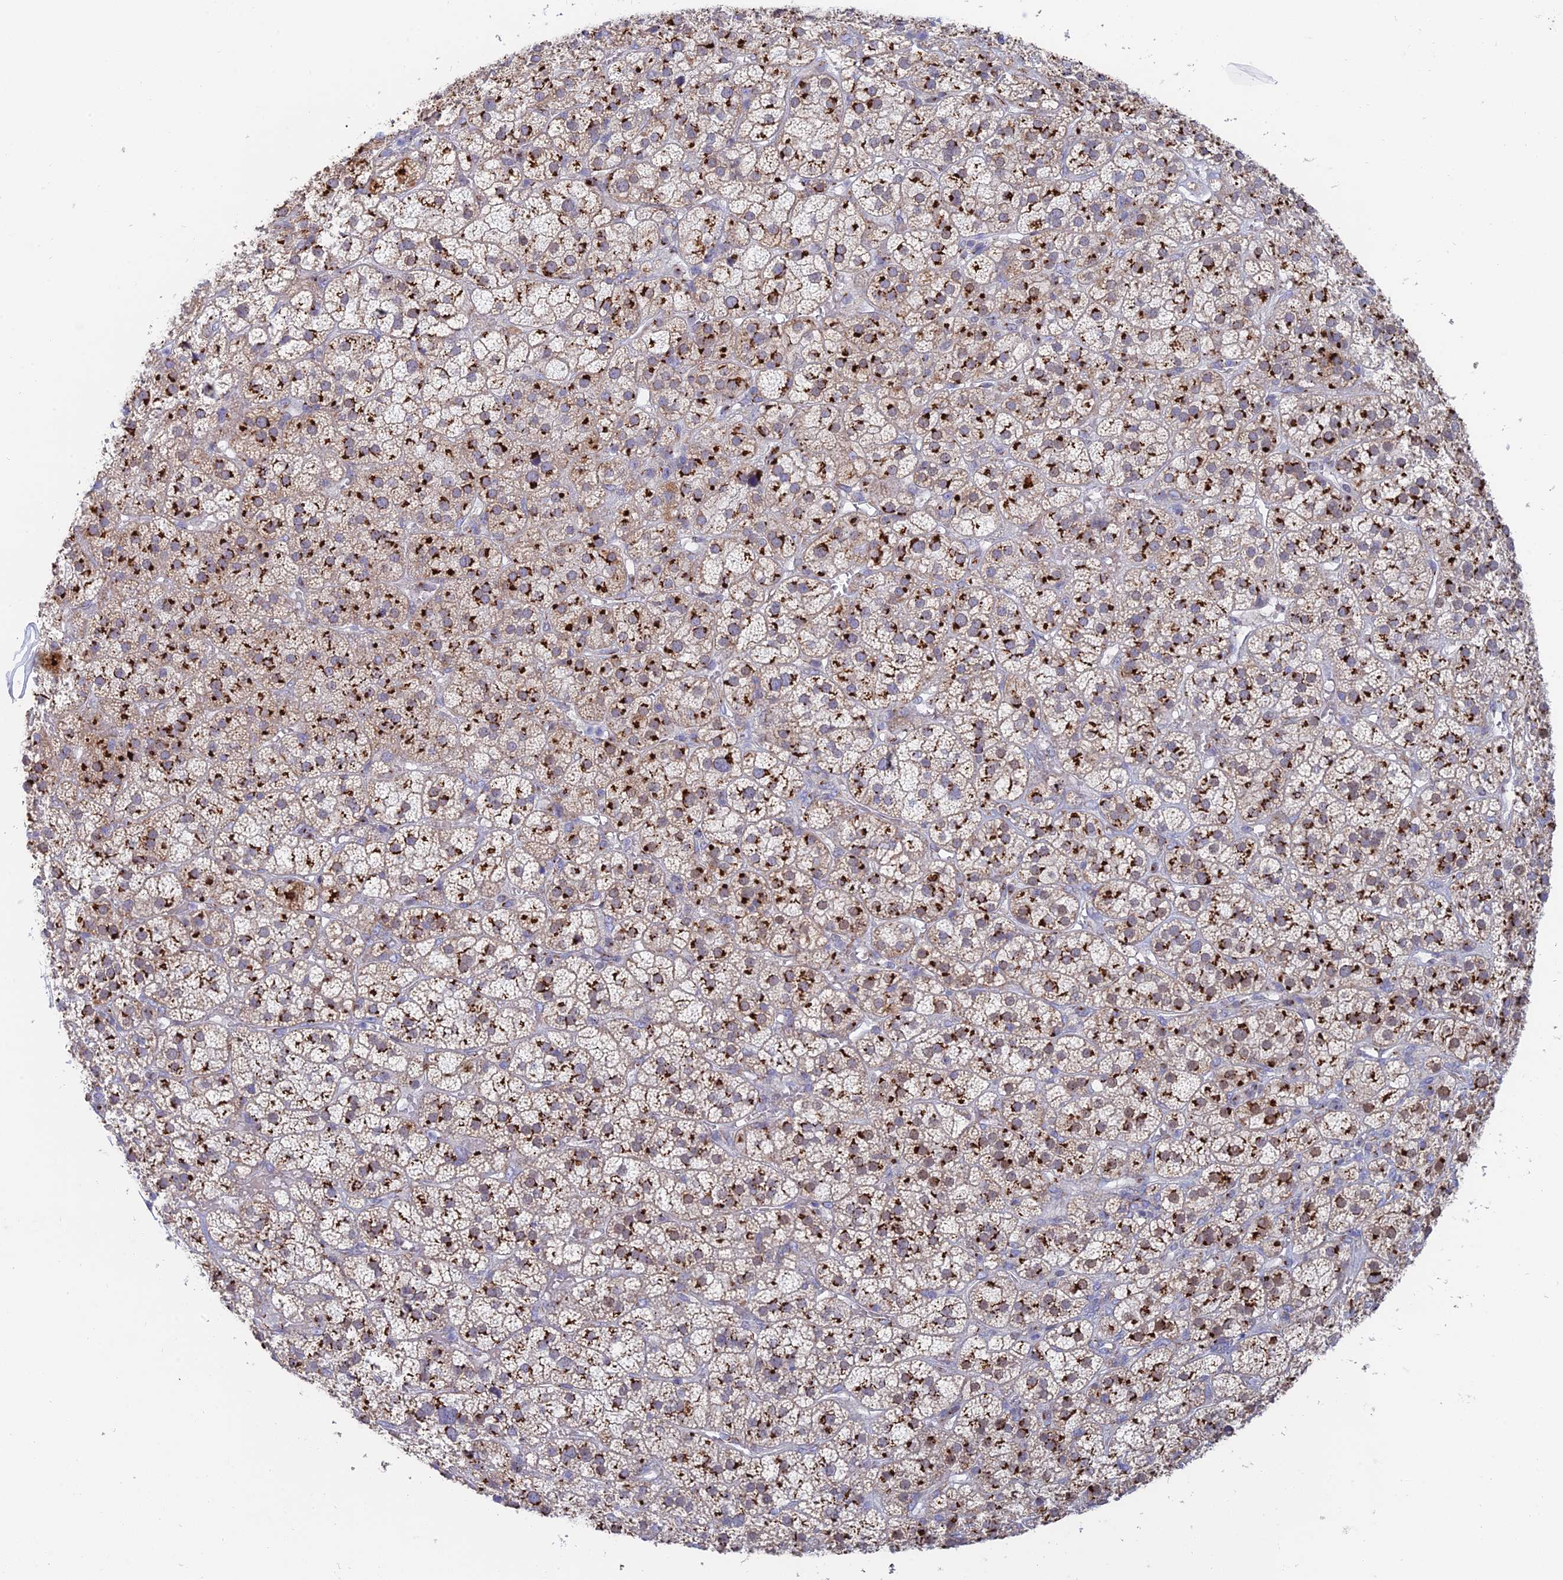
{"staining": {"intensity": "strong", "quantity": ">75%", "location": "cytoplasmic/membranous"}, "tissue": "adrenal gland", "cell_type": "Glandular cells", "image_type": "normal", "snomed": [{"axis": "morphology", "description": "Normal tissue, NOS"}, {"axis": "topography", "description": "Adrenal gland"}], "caption": "This is an image of IHC staining of normal adrenal gland, which shows strong staining in the cytoplasmic/membranous of glandular cells.", "gene": "ENSG00000267561", "patient": {"sex": "female", "age": 70}}